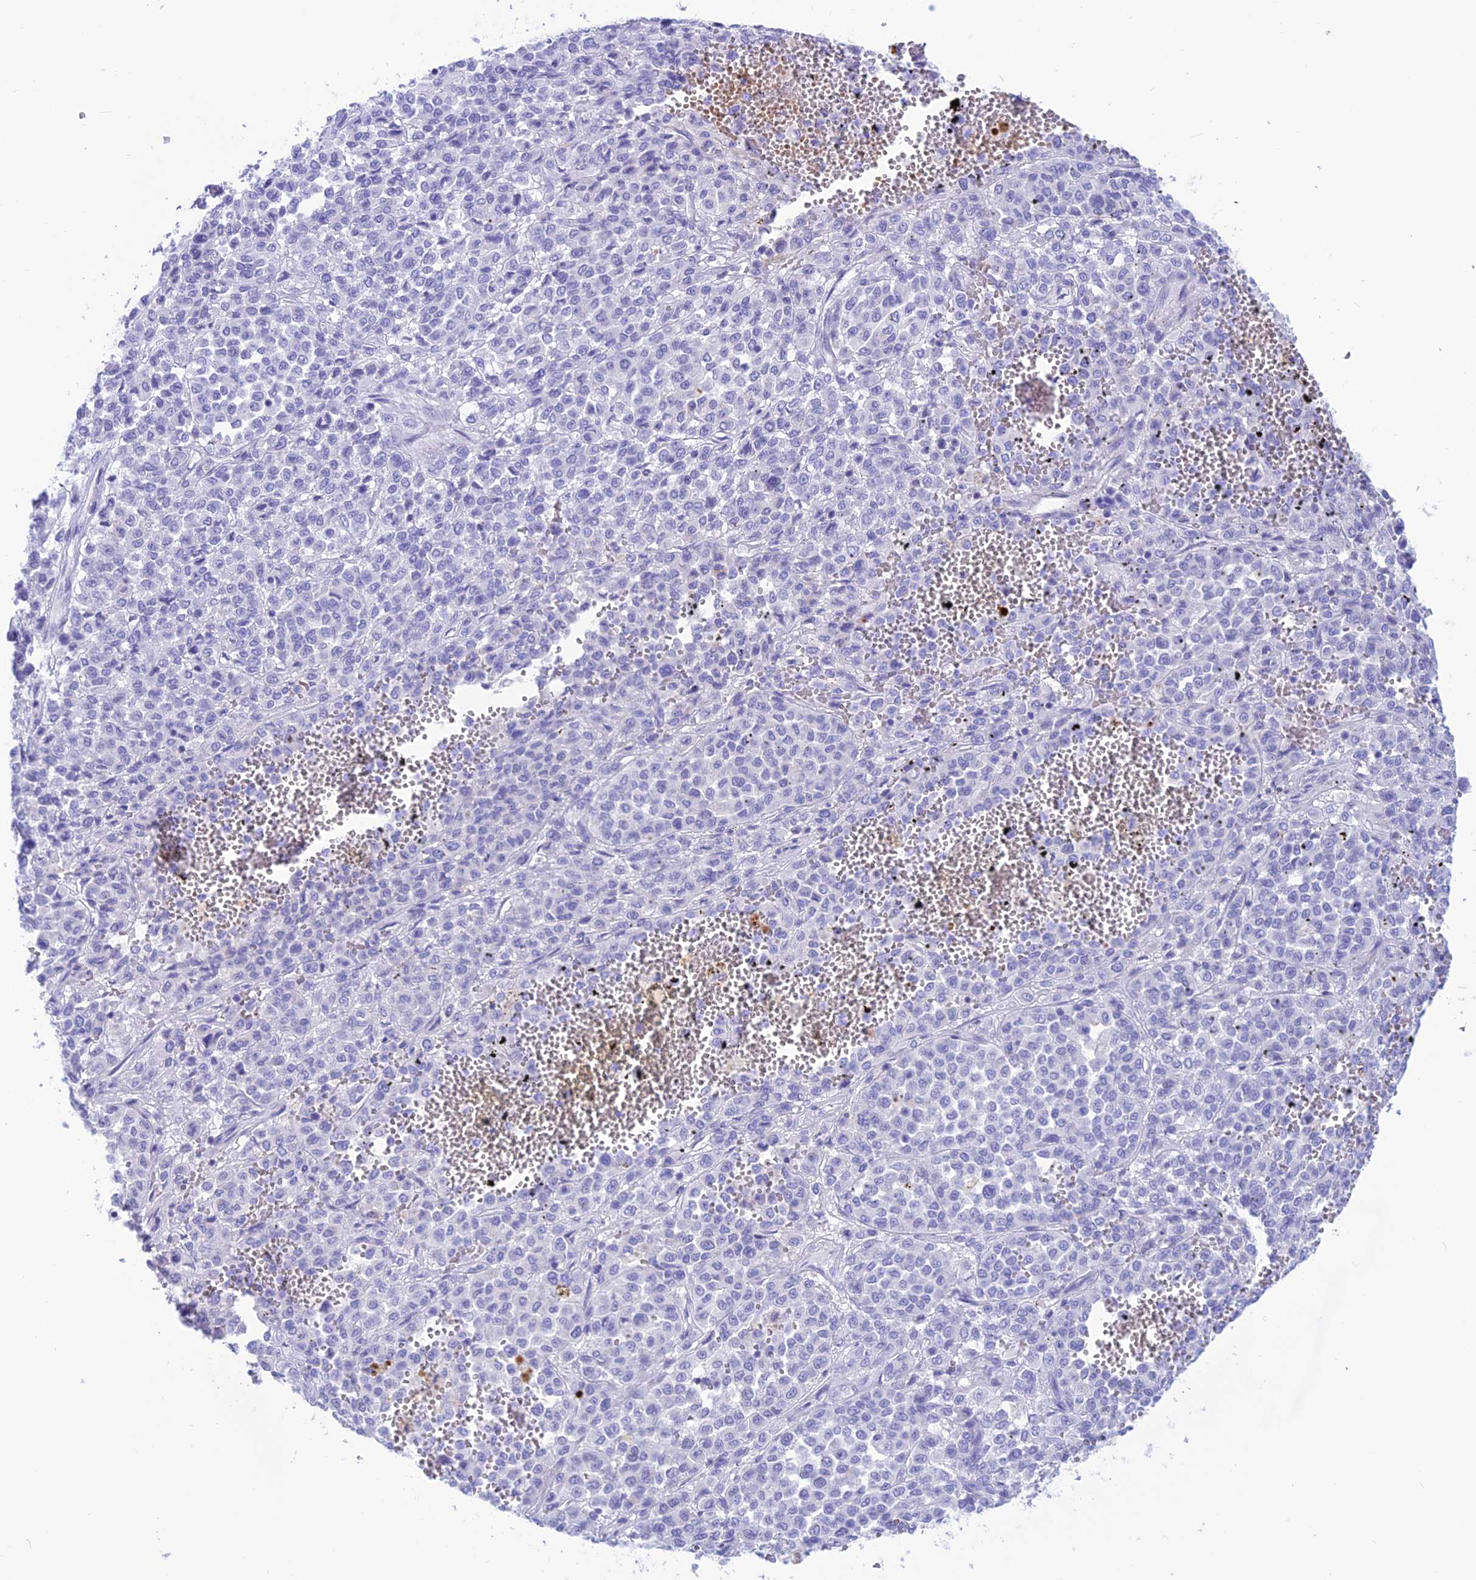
{"staining": {"intensity": "negative", "quantity": "none", "location": "none"}, "tissue": "melanoma", "cell_type": "Tumor cells", "image_type": "cancer", "snomed": [{"axis": "morphology", "description": "Malignant melanoma, Metastatic site"}, {"axis": "topography", "description": "Pancreas"}], "caption": "This is an IHC photomicrograph of human malignant melanoma (metastatic site). There is no expression in tumor cells.", "gene": "GLYATL1", "patient": {"sex": "female", "age": 30}}